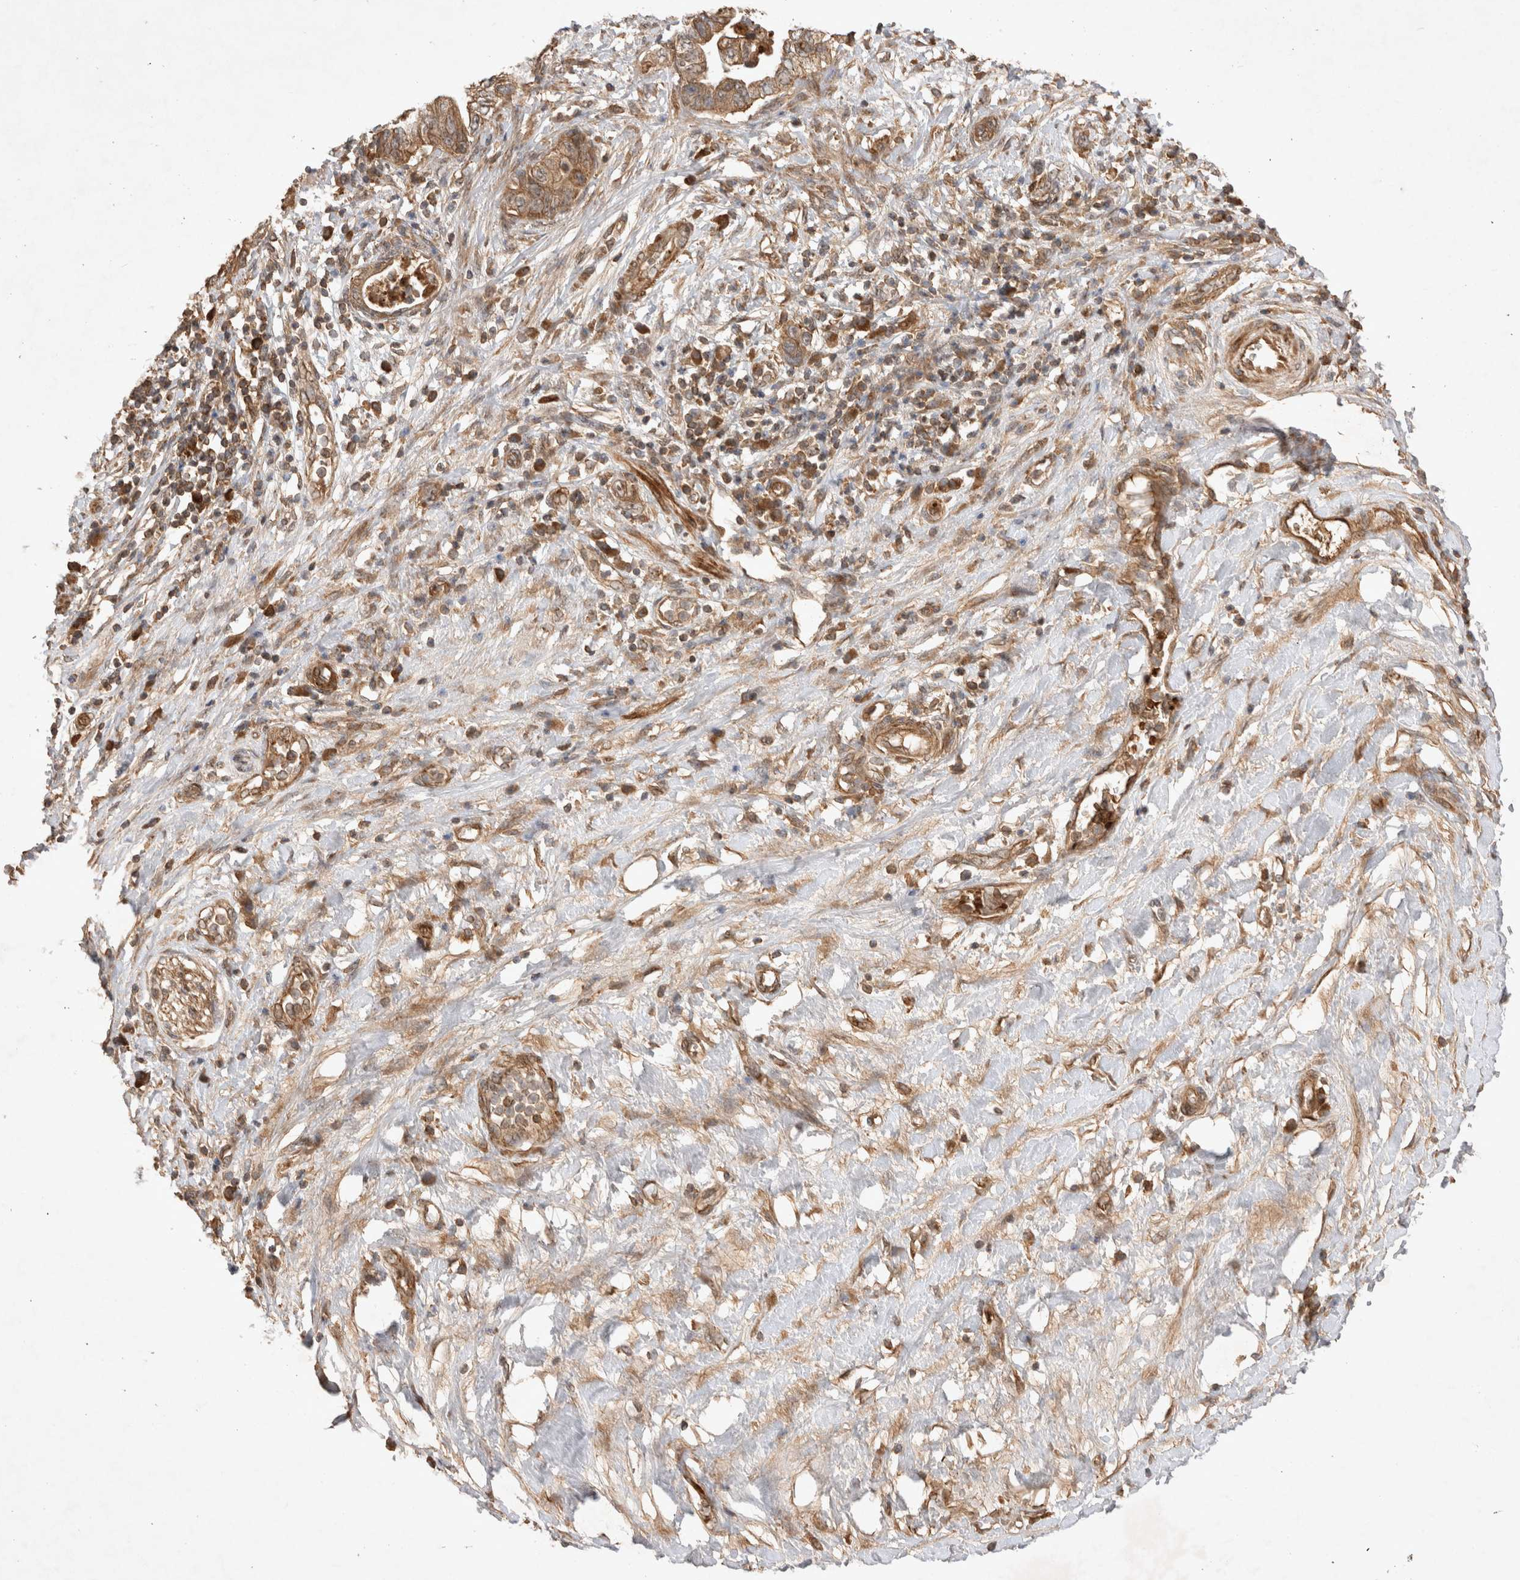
{"staining": {"intensity": "moderate", "quantity": ">75%", "location": "cytoplasmic/membranous"}, "tissue": "pancreatic cancer", "cell_type": "Tumor cells", "image_type": "cancer", "snomed": [{"axis": "morphology", "description": "Adenocarcinoma, NOS"}, {"axis": "topography", "description": "Pancreas"}], "caption": "A photomicrograph showing moderate cytoplasmic/membranous positivity in about >75% of tumor cells in pancreatic cancer, as visualized by brown immunohistochemical staining.", "gene": "FAM221A", "patient": {"sex": "female", "age": 73}}